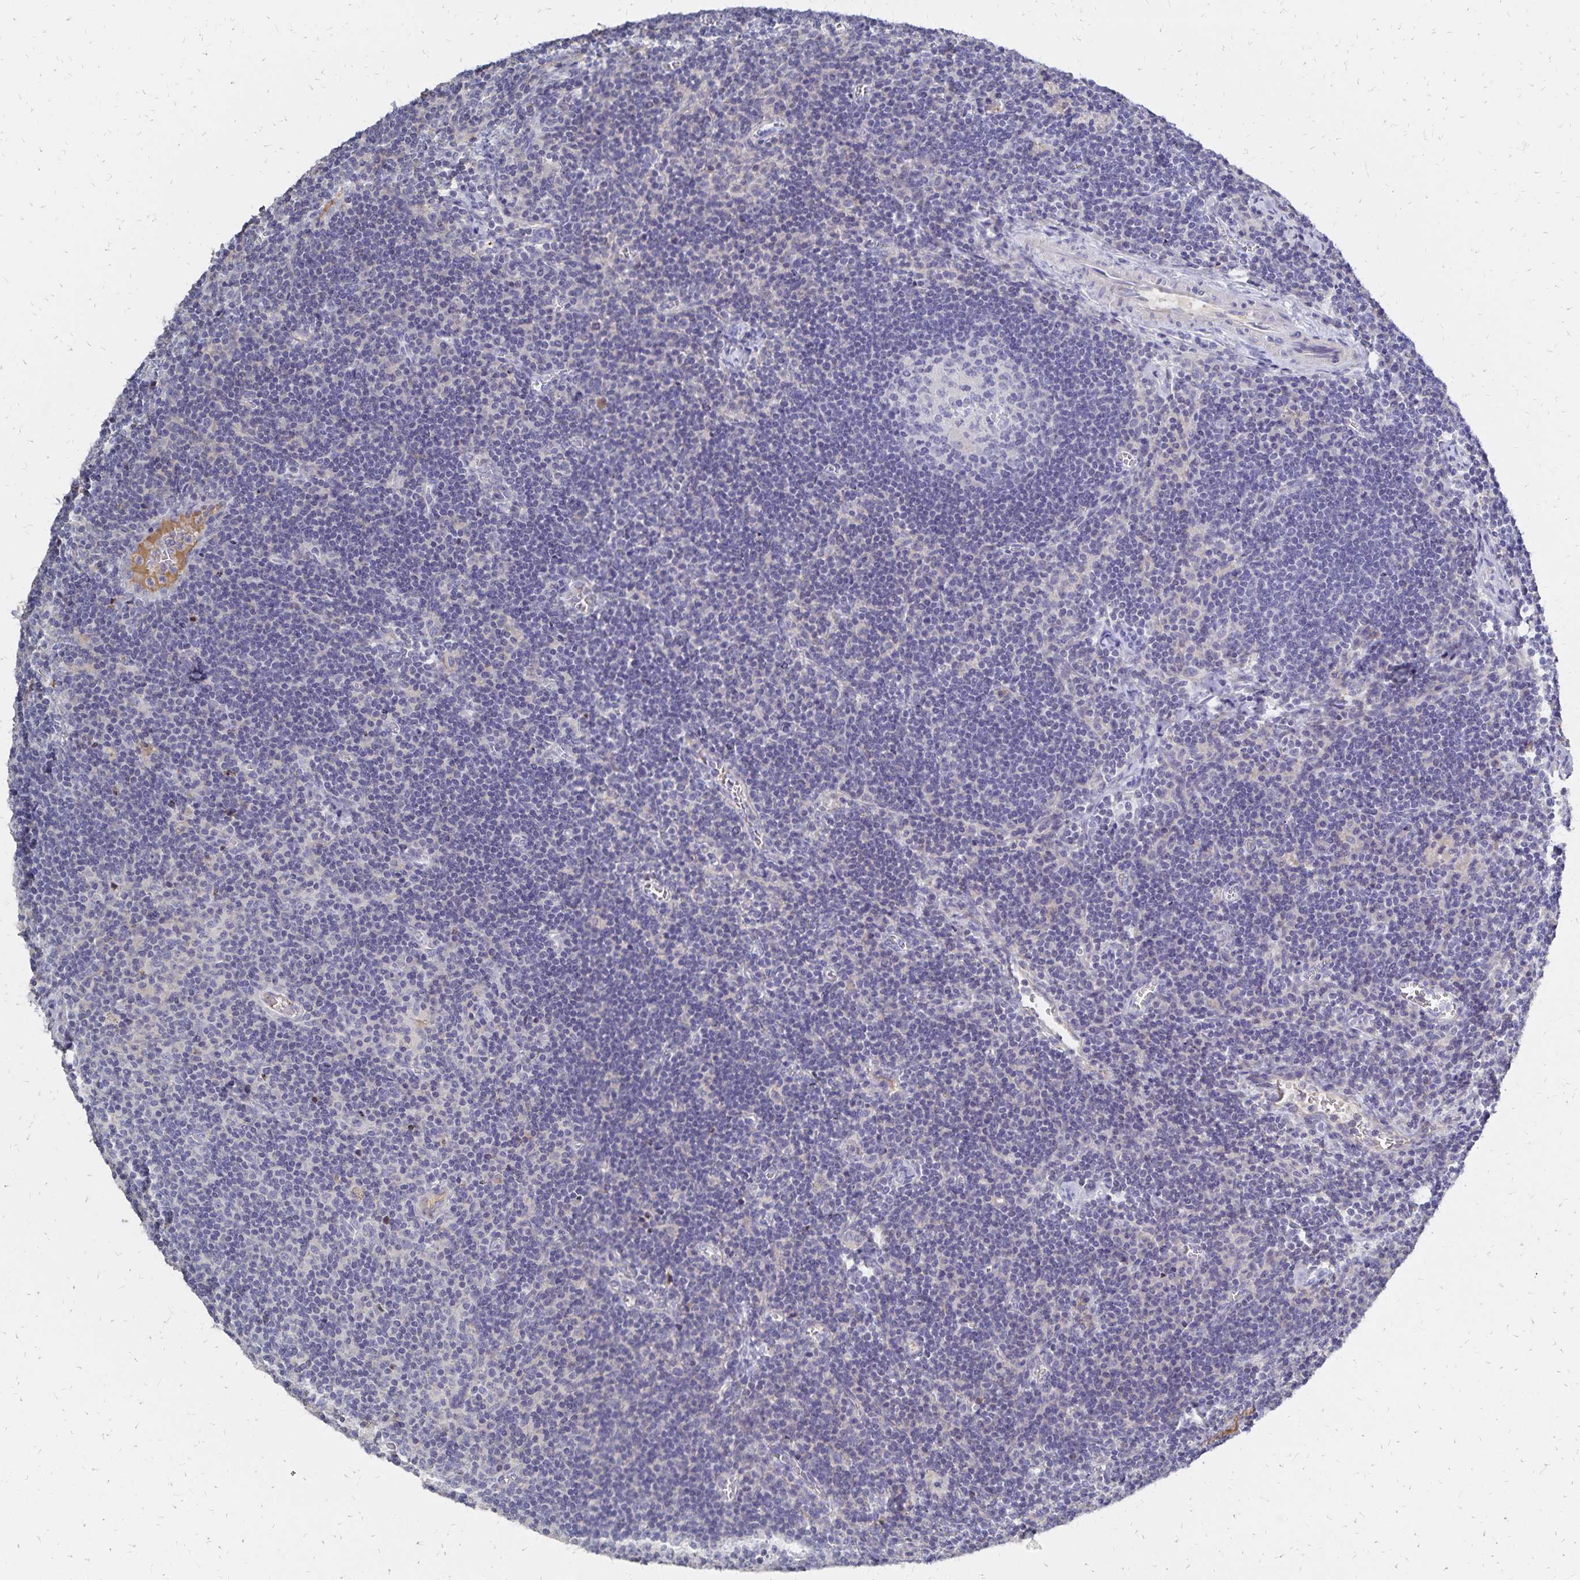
{"staining": {"intensity": "negative", "quantity": "none", "location": "none"}, "tissue": "lymph node", "cell_type": "Germinal center cells", "image_type": "normal", "snomed": [{"axis": "morphology", "description": "Normal tissue, NOS"}, {"axis": "topography", "description": "Lymph node"}], "caption": "DAB (3,3'-diaminobenzidine) immunohistochemical staining of normal lymph node shows no significant expression in germinal center cells.", "gene": "KISS1", "patient": {"sex": "male", "age": 67}}